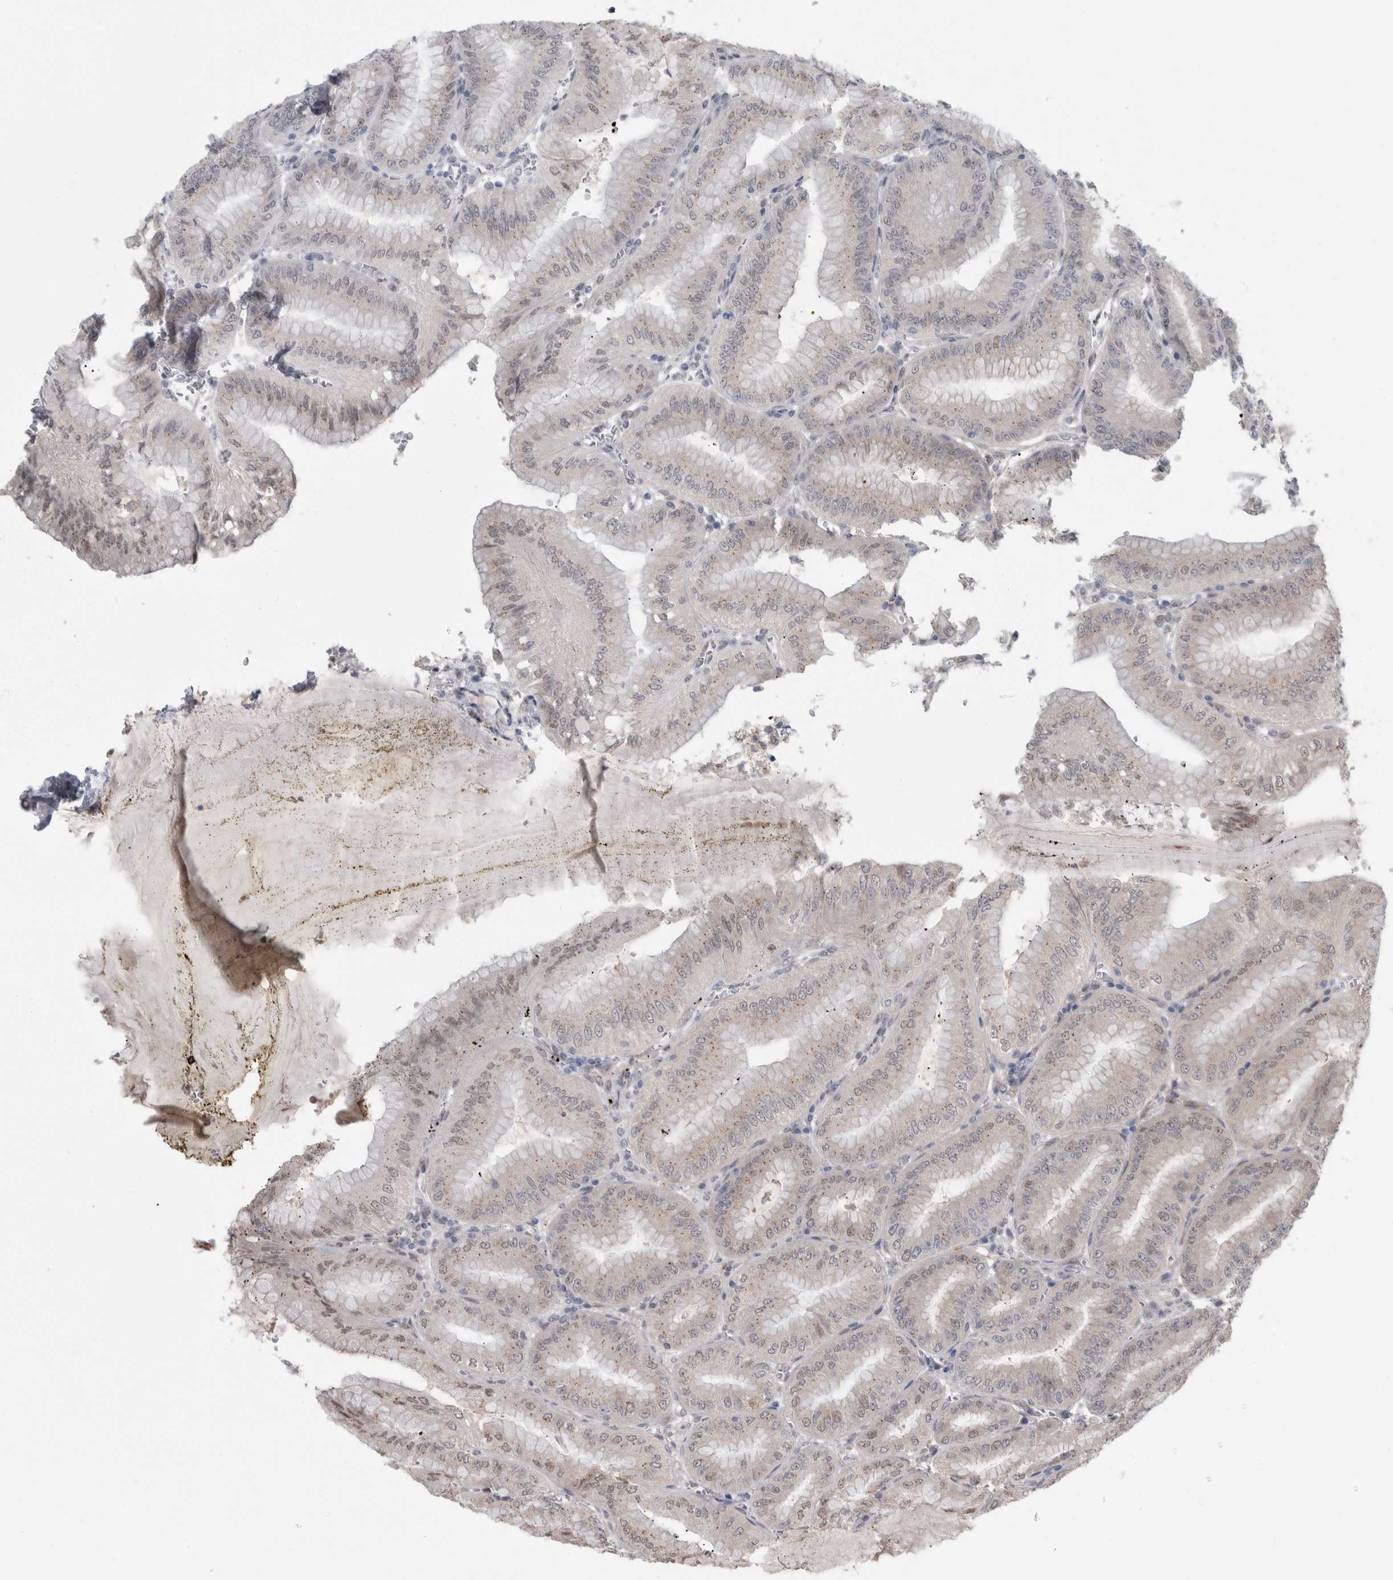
{"staining": {"intensity": "moderate", "quantity": "<25%", "location": "cytoplasmic/membranous"}, "tissue": "stomach", "cell_type": "Glandular cells", "image_type": "normal", "snomed": [{"axis": "morphology", "description": "Normal tissue, NOS"}, {"axis": "topography", "description": "Stomach, lower"}], "caption": "Glandular cells show low levels of moderate cytoplasmic/membranous positivity in about <25% of cells in benign stomach.", "gene": "MTBP", "patient": {"sex": "male", "age": 71}}